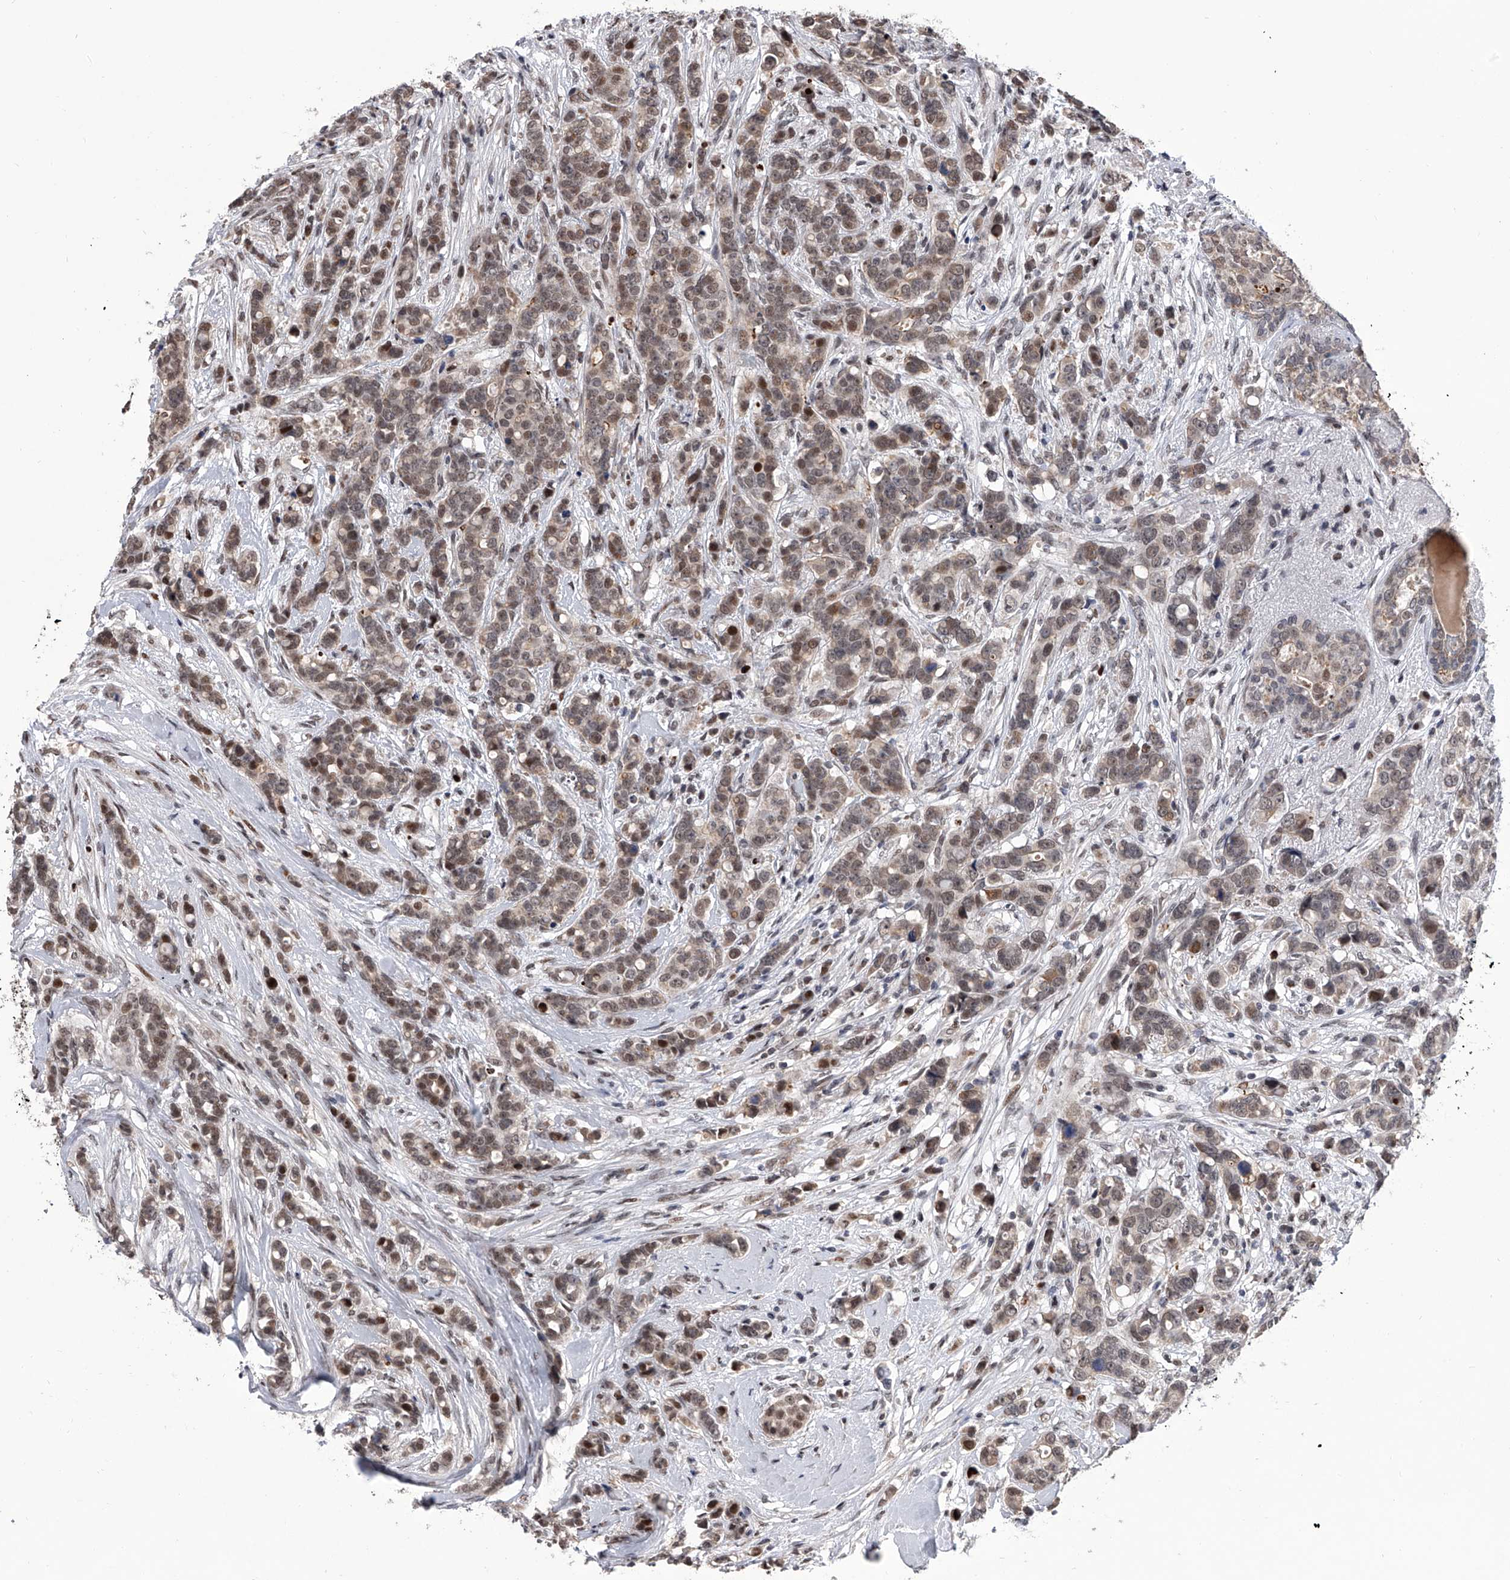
{"staining": {"intensity": "weak", "quantity": ">75%", "location": "nuclear"}, "tissue": "breast cancer", "cell_type": "Tumor cells", "image_type": "cancer", "snomed": [{"axis": "morphology", "description": "Lobular carcinoma"}, {"axis": "topography", "description": "Breast"}], "caption": "Immunohistochemical staining of breast cancer (lobular carcinoma) reveals low levels of weak nuclear positivity in about >75% of tumor cells.", "gene": "ZNF426", "patient": {"sex": "female", "age": 51}}